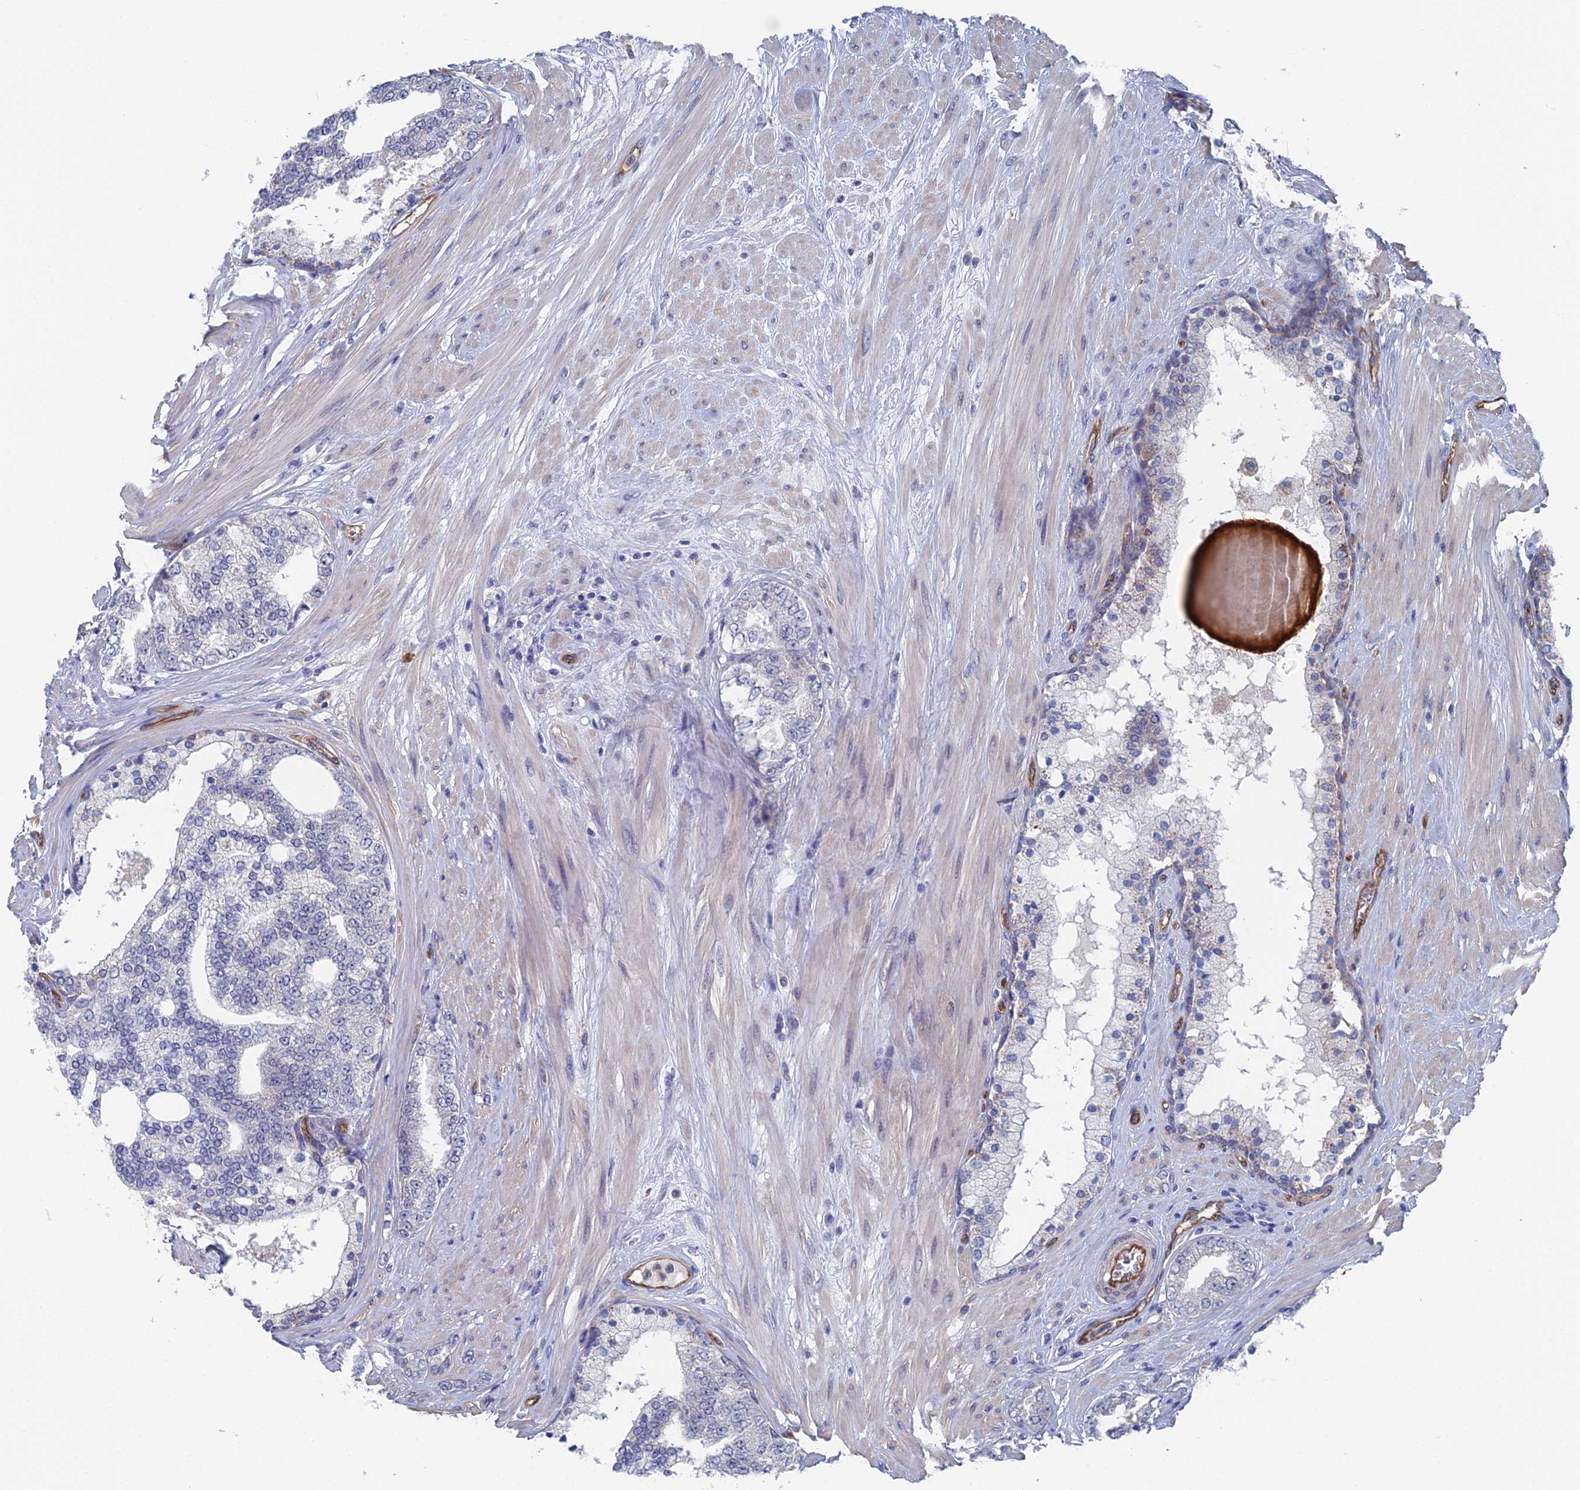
{"staining": {"intensity": "negative", "quantity": "none", "location": "none"}, "tissue": "prostate cancer", "cell_type": "Tumor cells", "image_type": "cancer", "snomed": [{"axis": "morphology", "description": "Adenocarcinoma, High grade"}, {"axis": "topography", "description": "Prostate"}], "caption": "Prostate cancer was stained to show a protein in brown. There is no significant staining in tumor cells.", "gene": "ARAP3", "patient": {"sex": "male", "age": 64}}